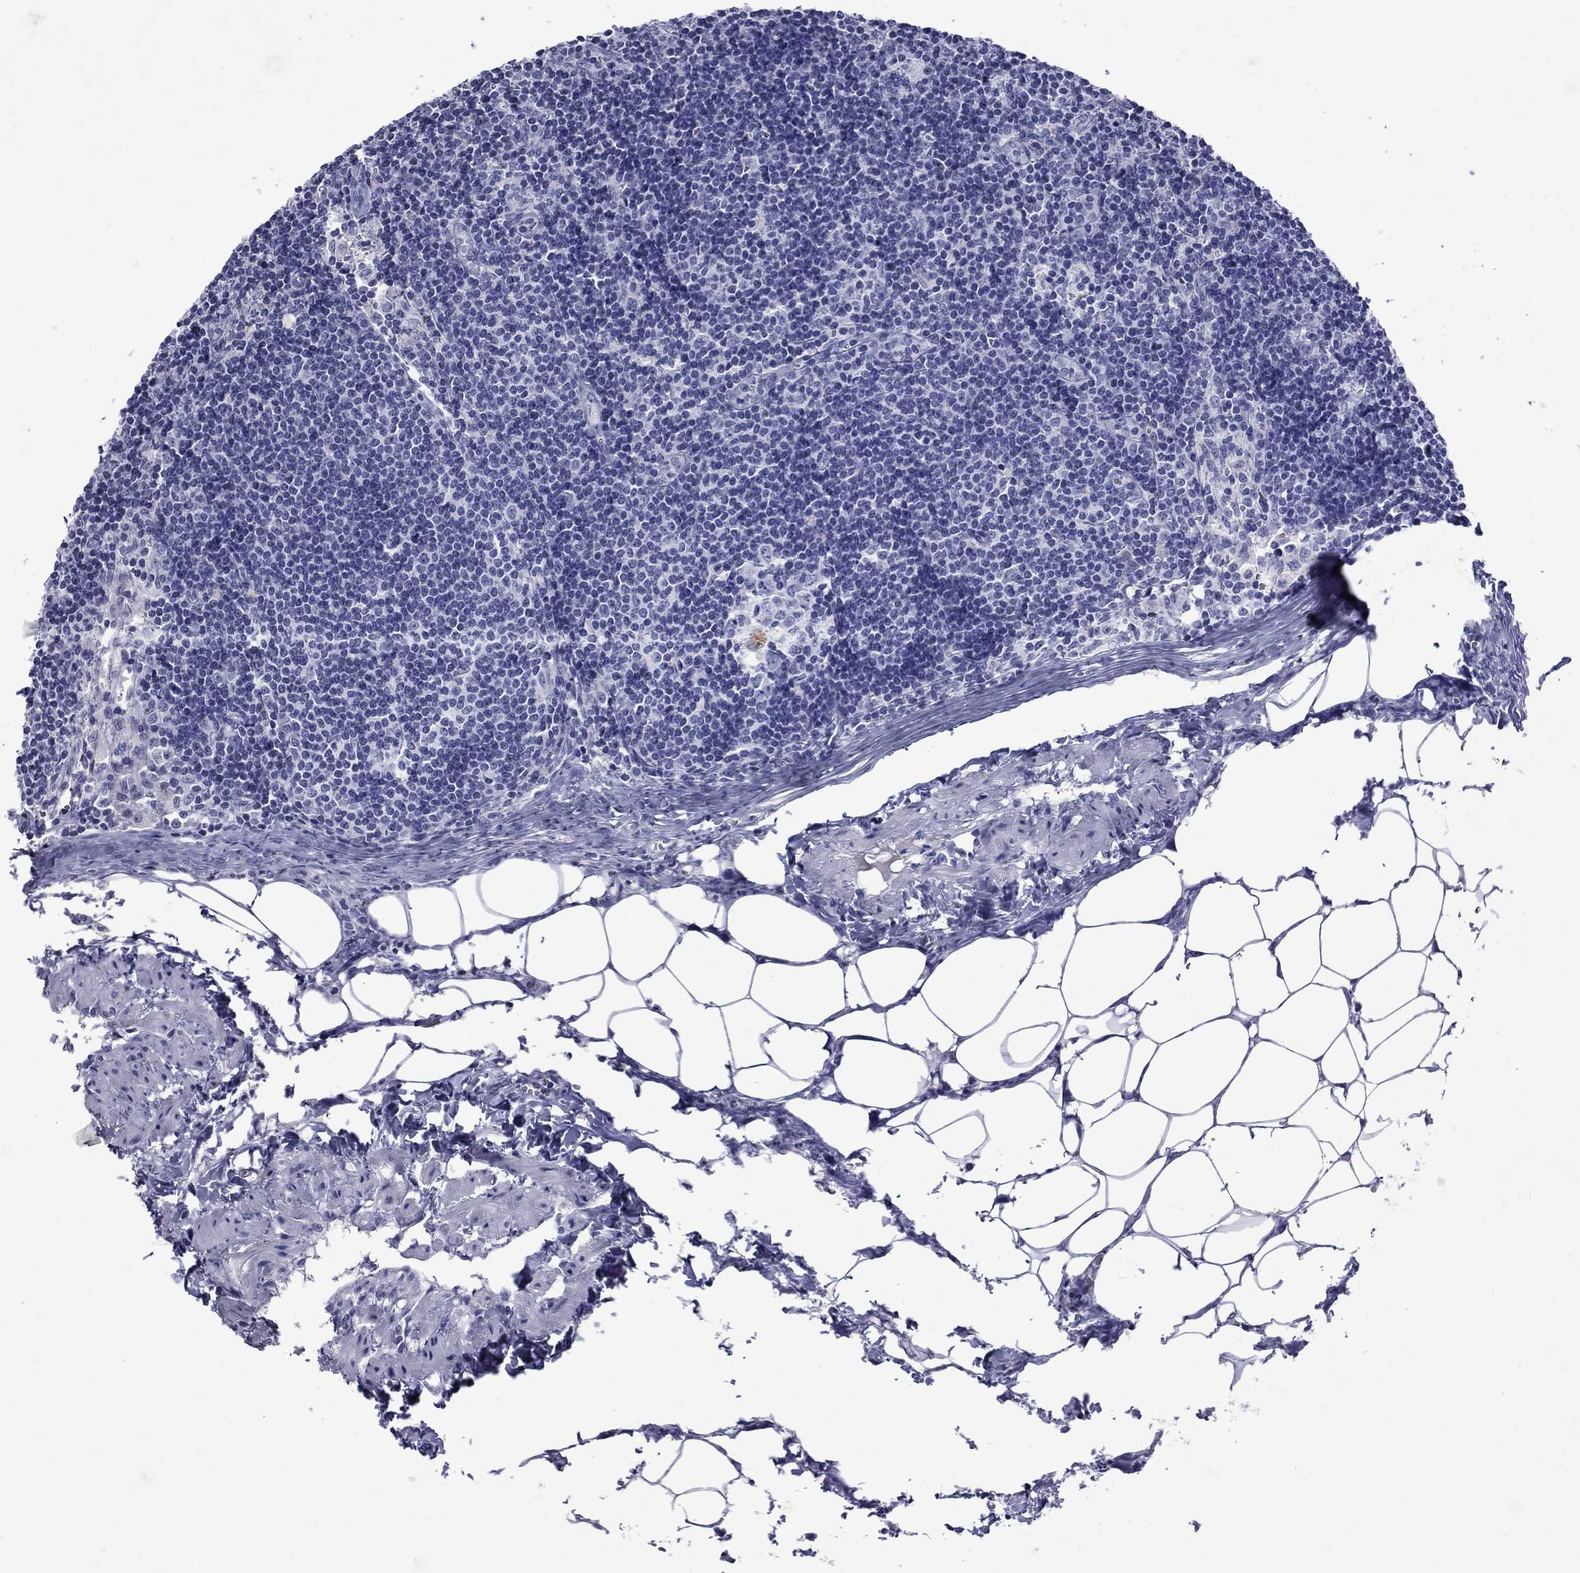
{"staining": {"intensity": "negative", "quantity": "none", "location": "none"}, "tissue": "lymph node", "cell_type": "Germinal center cells", "image_type": "normal", "snomed": [{"axis": "morphology", "description": "Normal tissue, NOS"}, {"axis": "topography", "description": "Lymph node"}], "caption": "Histopathology image shows no protein positivity in germinal center cells of normal lymph node. (DAB (3,3'-diaminobenzidine) immunohistochemistry (IHC) visualized using brightfield microscopy, high magnification).", "gene": "PIWIL1", "patient": {"sex": "female", "age": 51}}